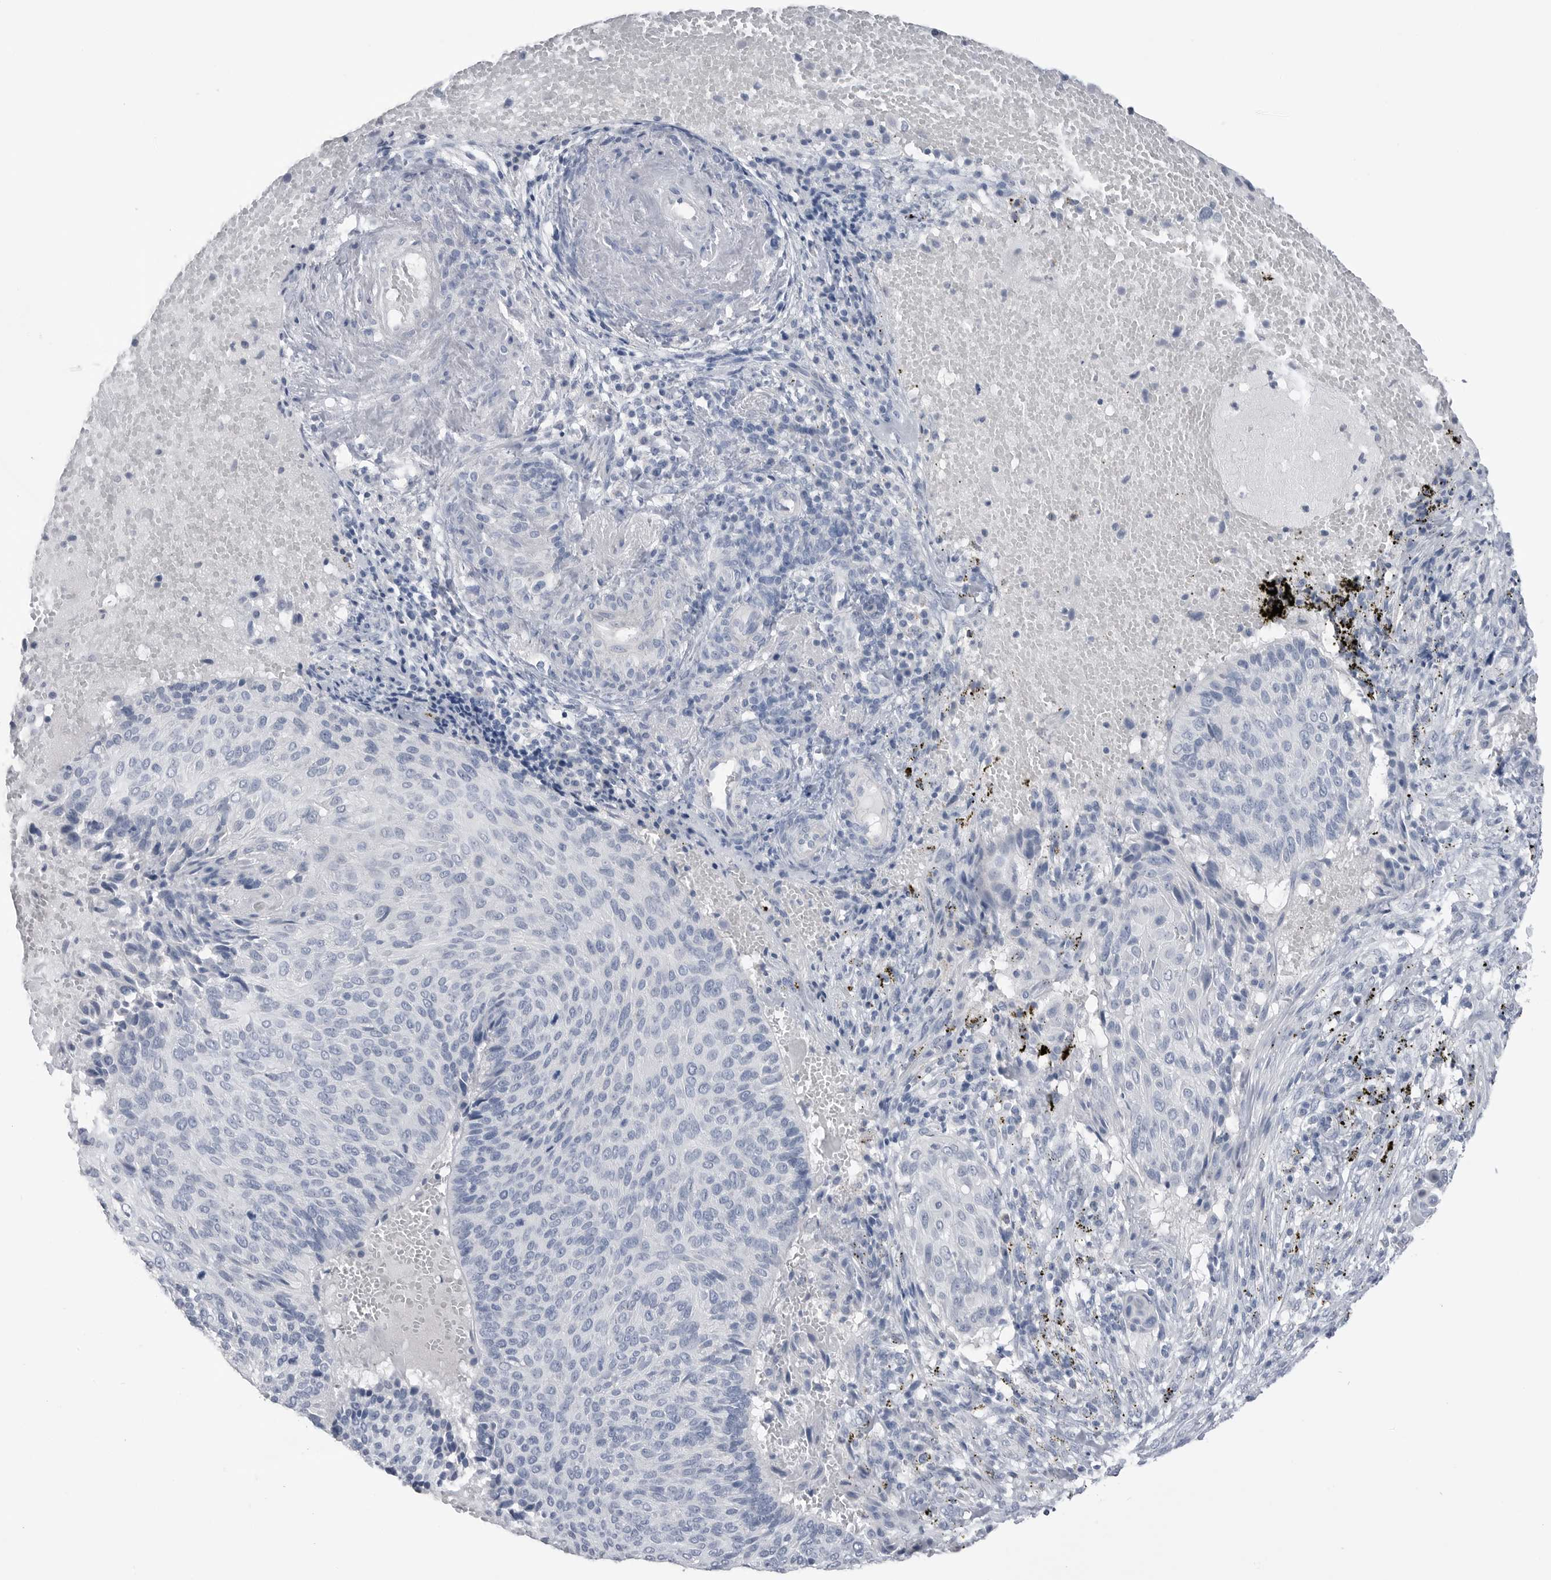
{"staining": {"intensity": "negative", "quantity": "none", "location": "none"}, "tissue": "cervical cancer", "cell_type": "Tumor cells", "image_type": "cancer", "snomed": [{"axis": "morphology", "description": "Squamous cell carcinoma, NOS"}, {"axis": "topography", "description": "Cervix"}], "caption": "An immunohistochemistry (IHC) histopathology image of squamous cell carcinoma (cervical) is shown. There is no staining in tumor cells of squamous cell carcinoma (cervical).", "gene": "ABHD12", "patient": {"sex": "female", "age": 74}}